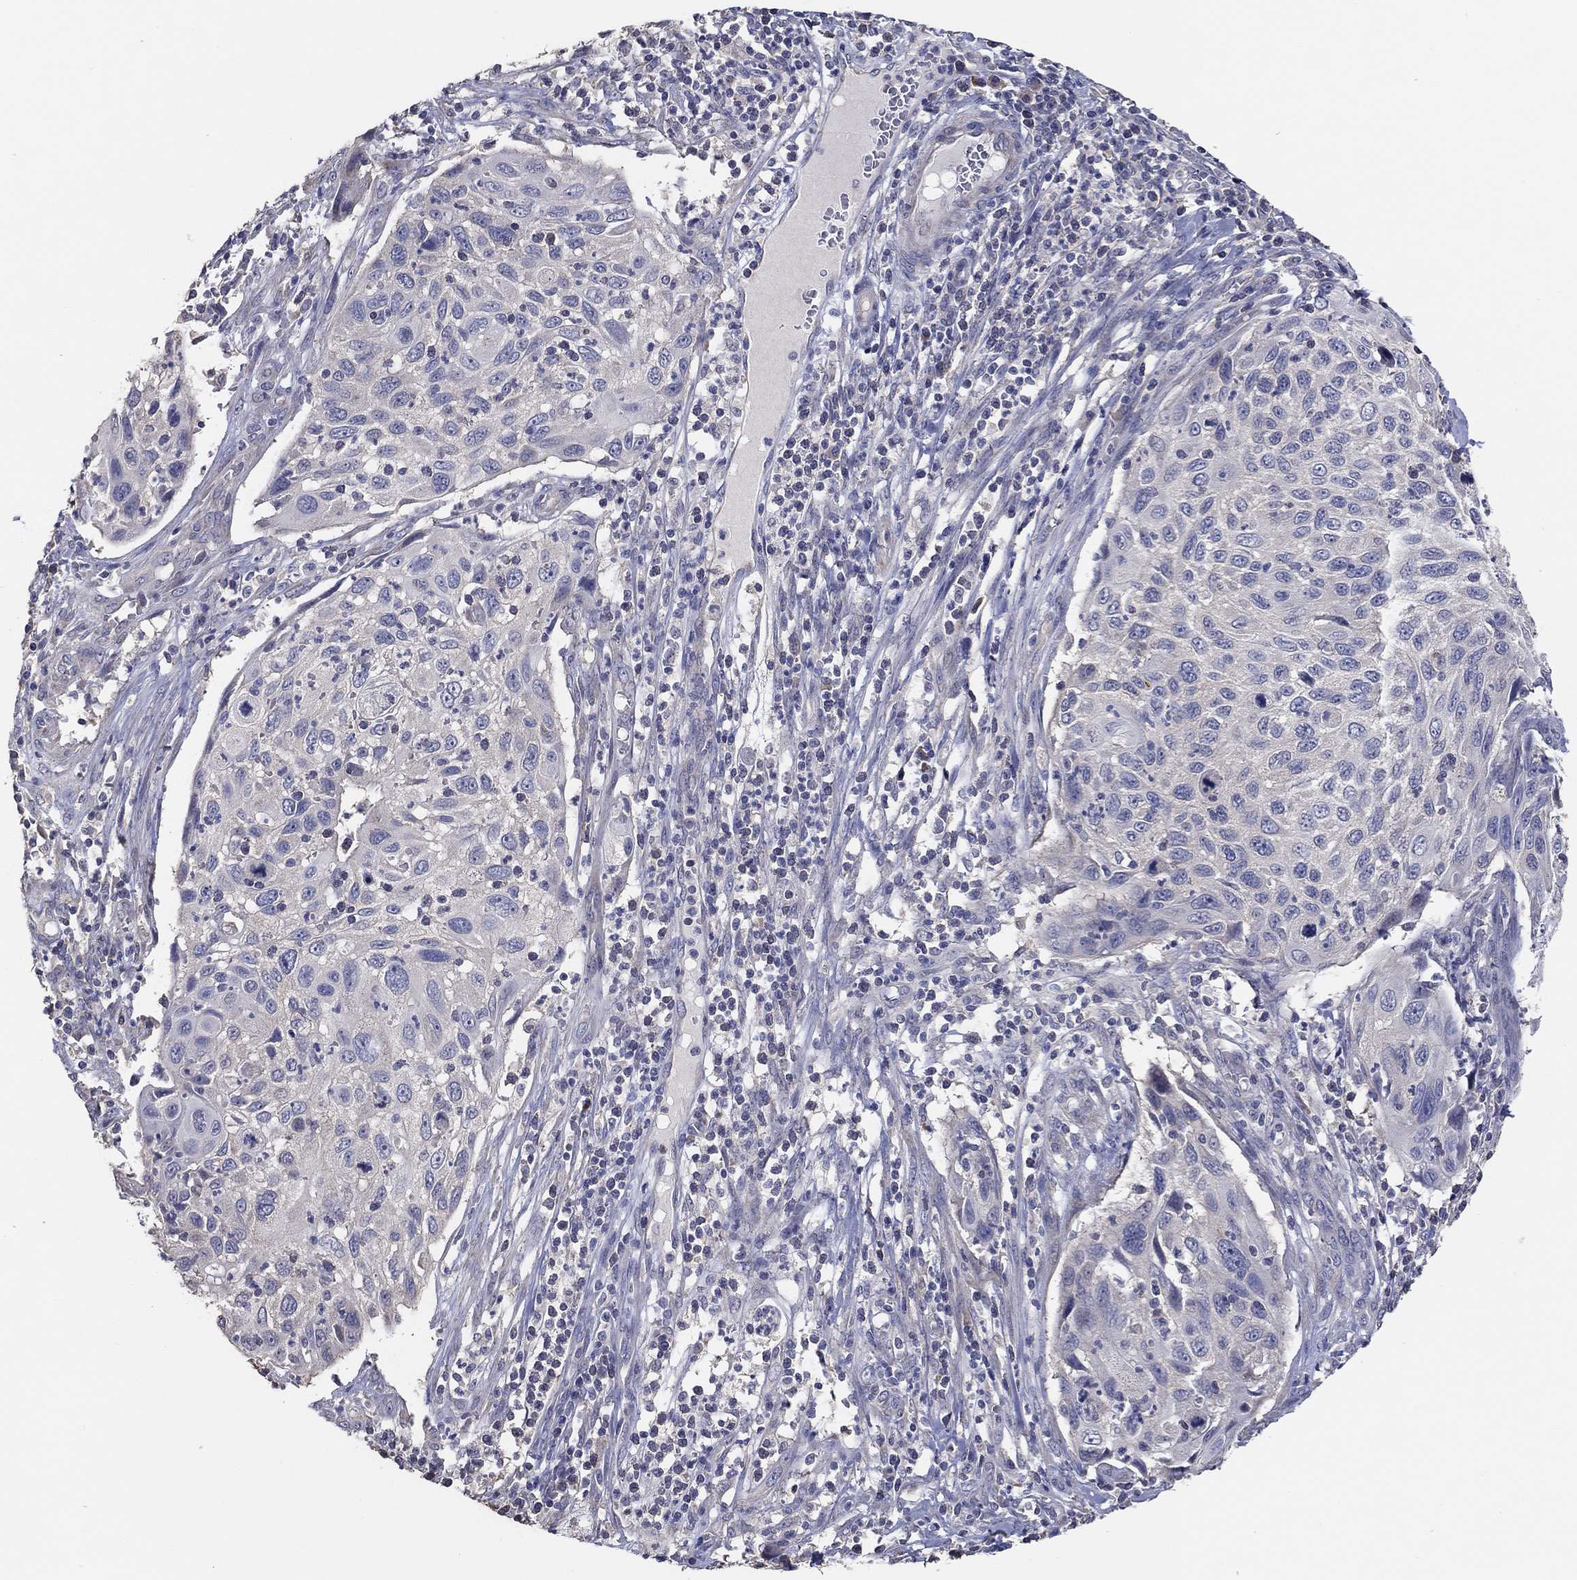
{"staining": {"intensity": "negative", "quantity": "none", "location": "none"}, "tissue": "cervical cancer", "cell_type": "Tumor cells", "image_type": "cancer", "snomed": [{"axis": "morphology", "description": "Squamous cell carcinoma, NOS"}, {"axis": "topography", "description": "Cervix"}], "caption": "A high-resolution histopathology image shows IHC staining of squamous cell carcinoma (cervical), which displays no significant positivity in tumor cells.", "gene": "DOCK3", "patient": {"sex": "female", "age": 70}}